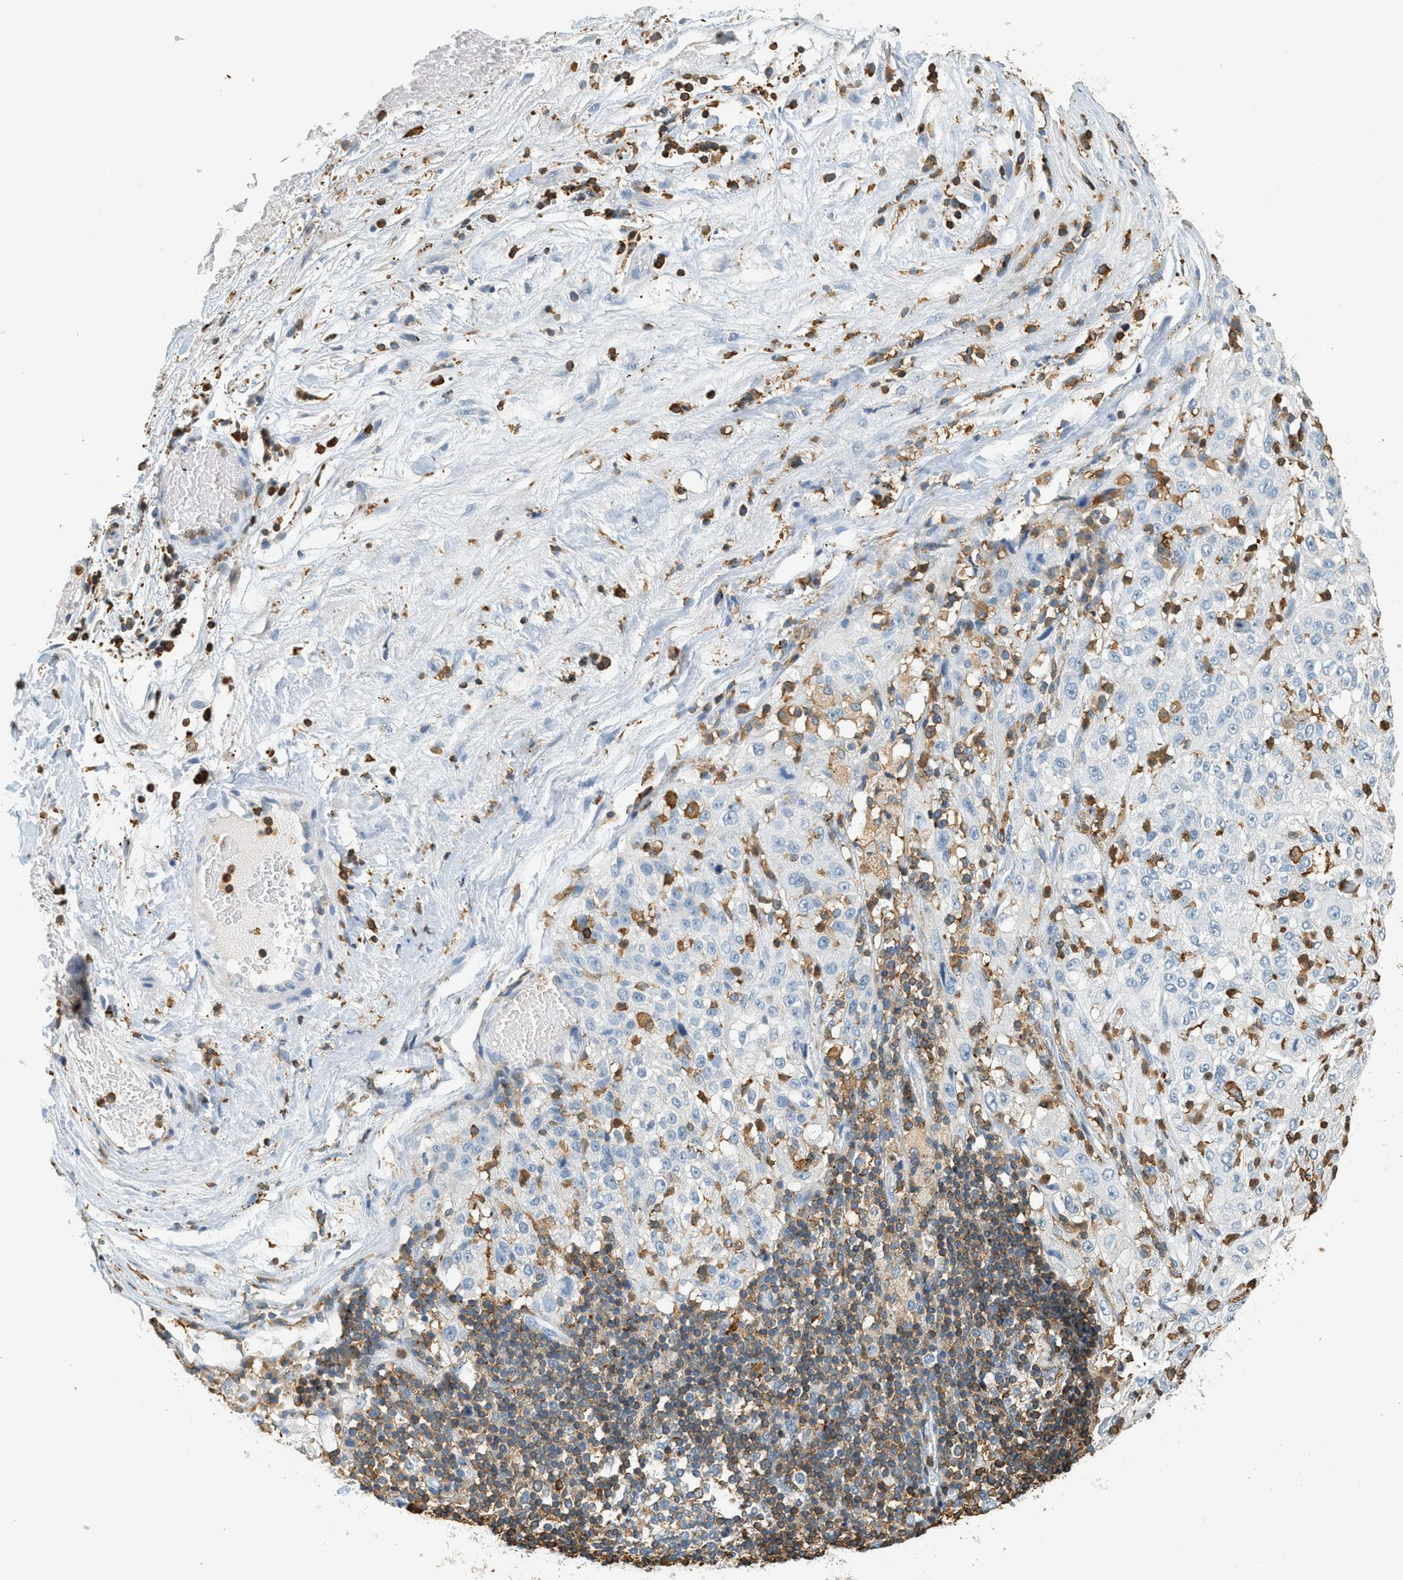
{"staining": {"intensity": "negative", "quantity": "none", "location": "none"}, "tissue": "lung cancer", "cell_type": "Tumor cells", "image_type": "cancer", "snomed": [{"axis": "morphology", "description": "Inflammation, NOS"}, {"axis": "morphology", "description": "Squamous cell carcinoma, NOS"}, {"axis": "topography", "description": "Lymph node"}, {"axis": "topography", "description": "Soft tissue"}, {"axis": "topography", "description": "Lung"}], "caption": "This is a histopathology image of immunohistochemistry staining of lung squamous cell carcinoma, which shows no positivity in tumor cells.", "gene": "LSP1", "patient": {"sex": "male", "age": 66}}